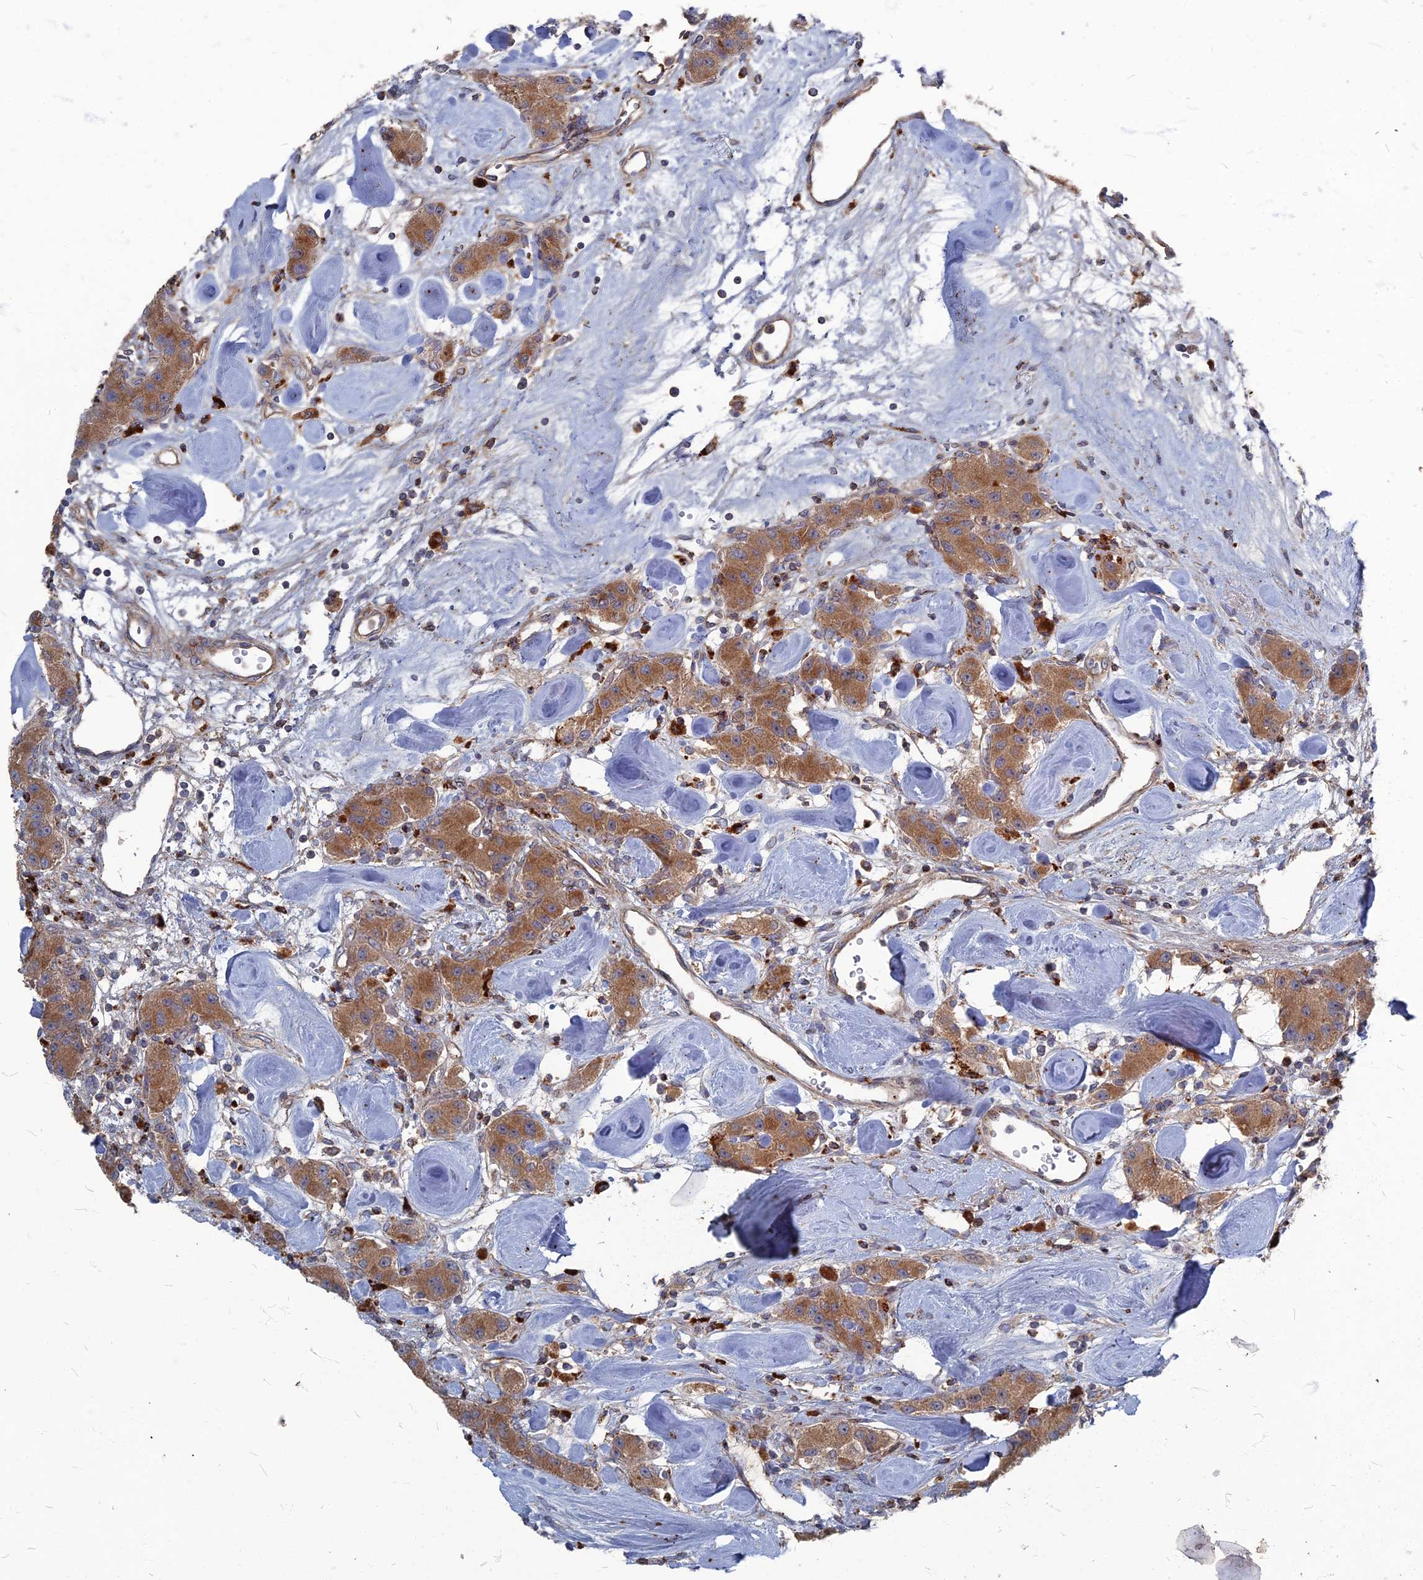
{"staining": {"intensity": "strong", "quantity": ">75%", "location": "cytoplasmic/membranous"}, "tissue": "carcinoid", "cell_type": "Tumor cells", "image_type": "cancer", "snomed": [{"axis": "morphology", "description": "Carcinoid, malignant, NOS"}, {"axis": "topography", "description": "Pancreas"}], "caption": "Protein staining of malignant carcinoid tissue displays strong cytoplasmic/membranous positivity in about >75% of tumor cells.", "gene": "PPCDC", "patient": {"sex": "male", "age": 41}}